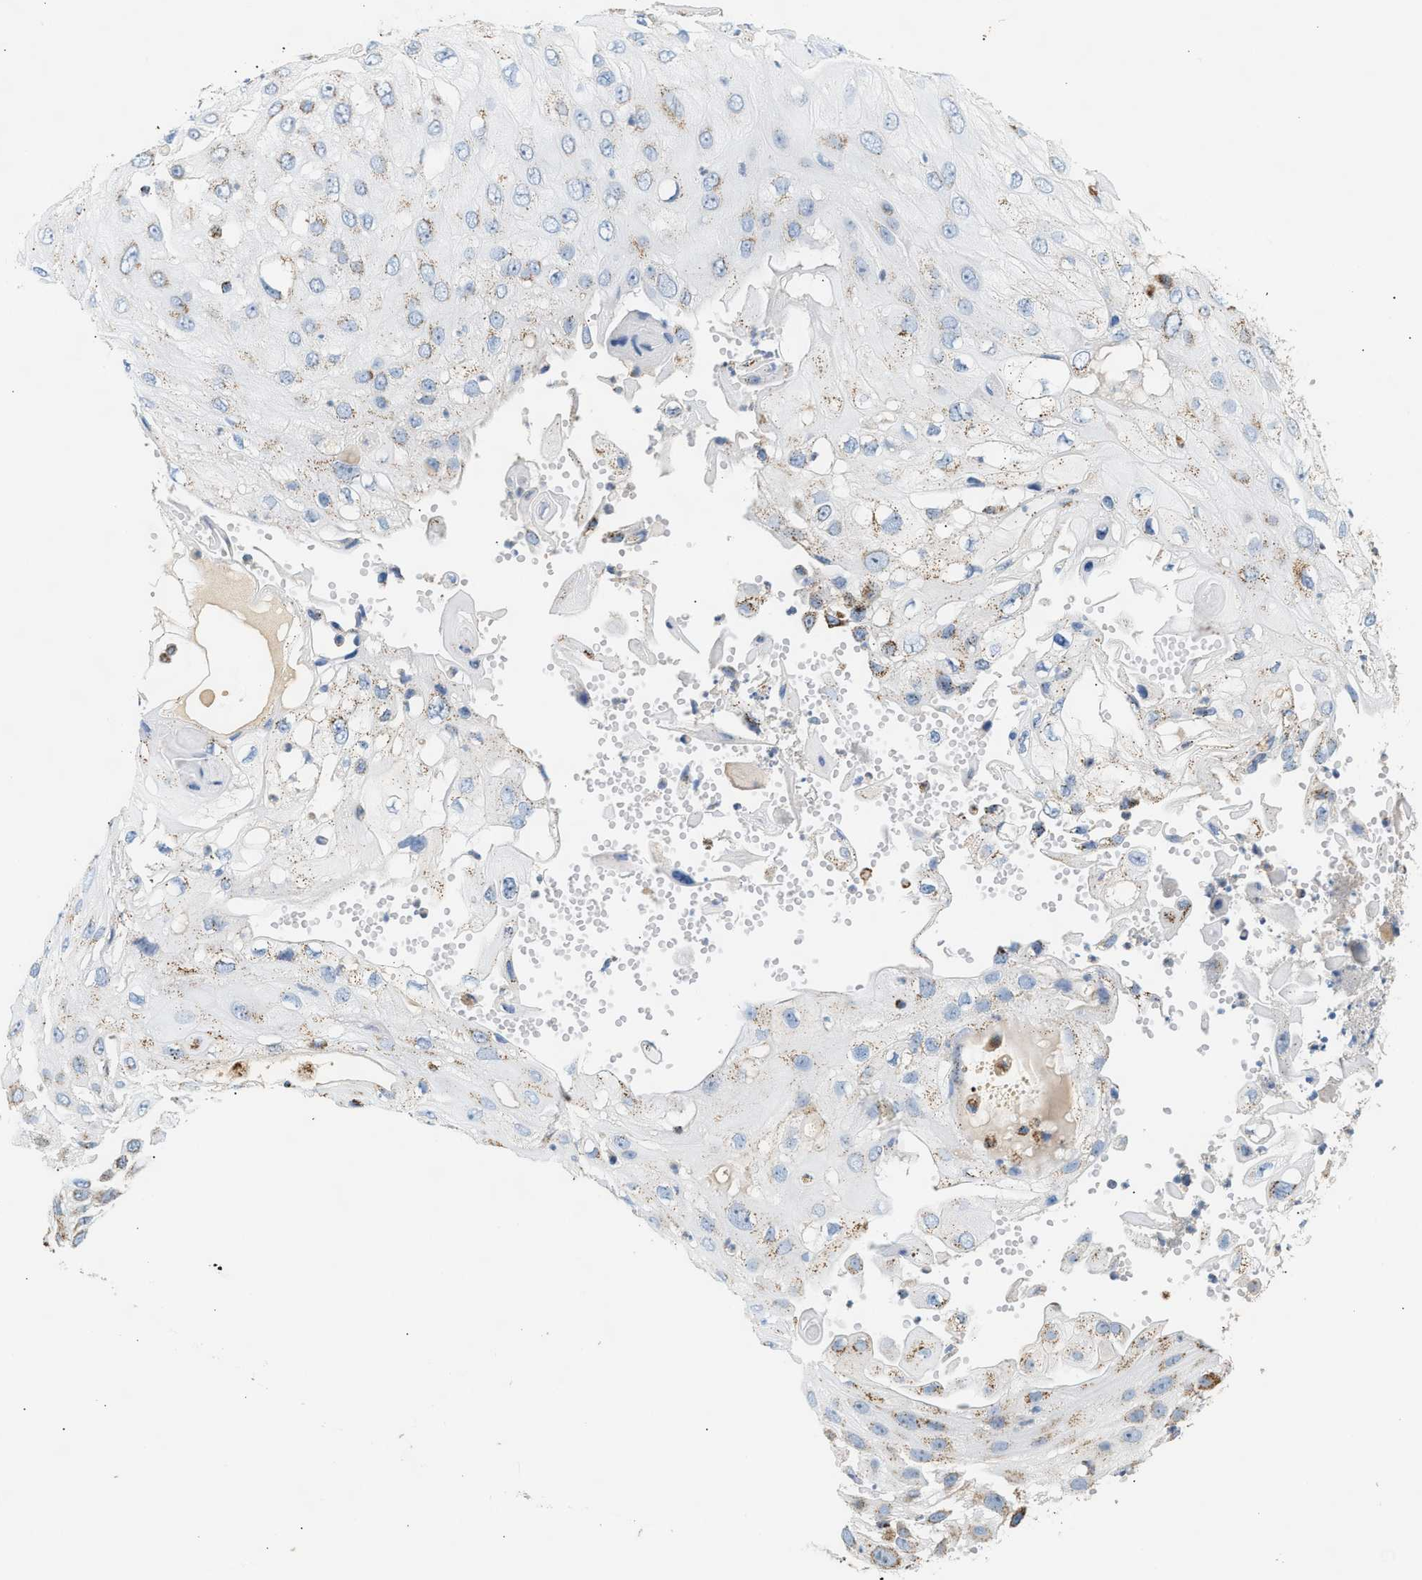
{"staining": {"intensity": "moderate", "quantity": "25%-75%", "location": "cytoplasmic/membranous"}, "tissue": "skin cancer", "cell_type": "Tumor cells", "image_type": "cancer", "snomed": [{"axis": "morphology", "description": "Squamous cell carcinoma, NOS"}, {"axis": "topography", "description": "Skin"}], "caption": "Protein expression analysis of skin cancer (squamous cell carcinoma) displays moderate cytoplasmic/membranous staining in approximately 25%-75% of tumor cells.", "gene": "OGDH", "patient": {"sex": "female", "age": 44}}